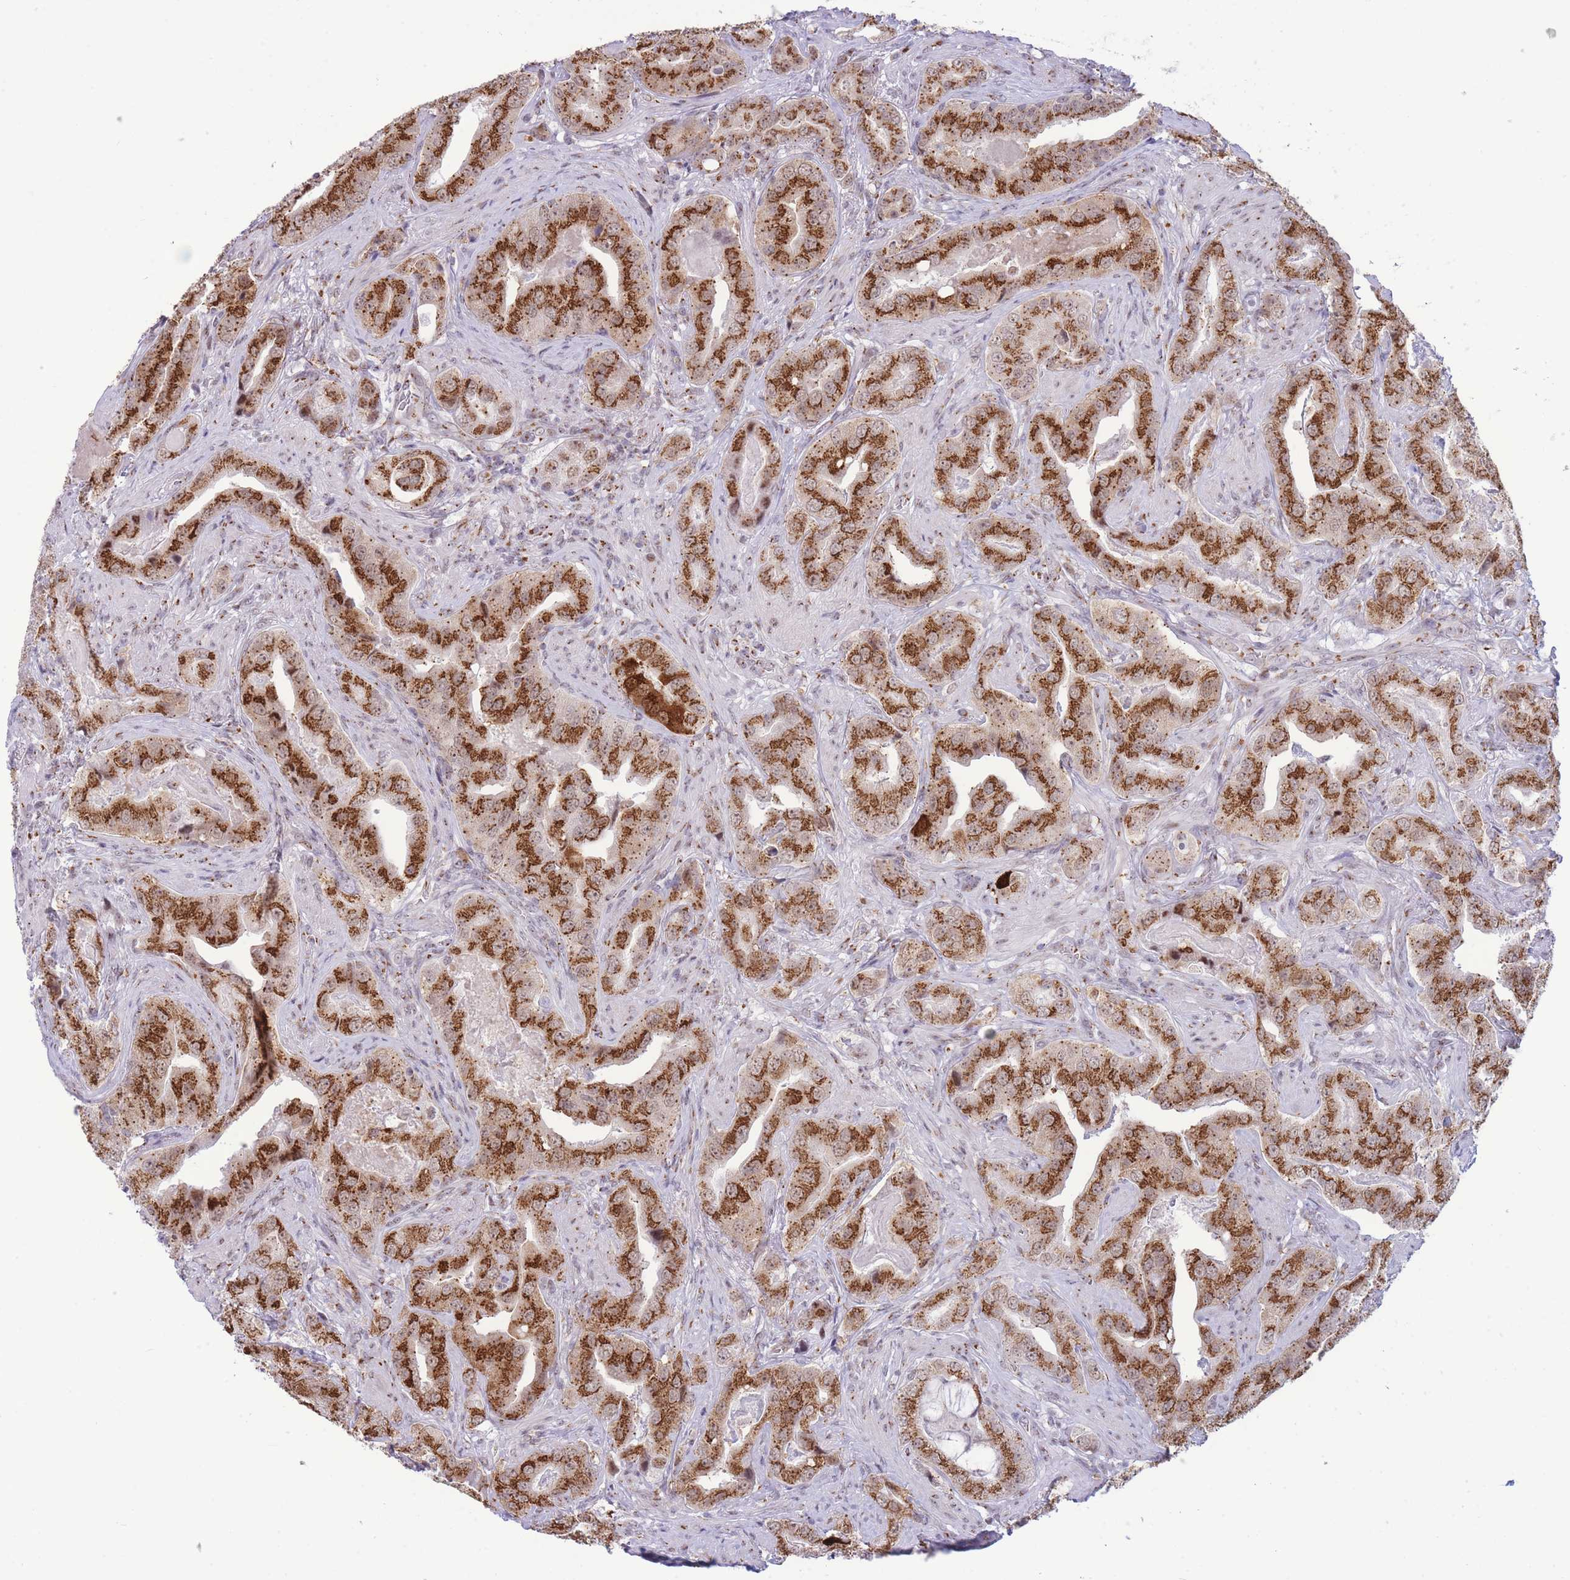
{"staining": {"intensity": "strong", "quantity": ">75%", "location": "cytoplasmic/membranous"}, "tissue": "prostate cancer", "cell_type": "Tumor cells", "image_type": "cancer", "snomed": [{"axis": "morphology", "description": "Adenocarcinoma, High grade"}, {"axis": "topography", "description": "Prostate"}], "caption": "Brown immunohistochemical staining in prostate cancer demonstrates strong cytoplasmic/membranous positivity in approximately >75% of tumor cells.", "gene": "INO80C", "patient": {"sex": "male", "age": 63}}